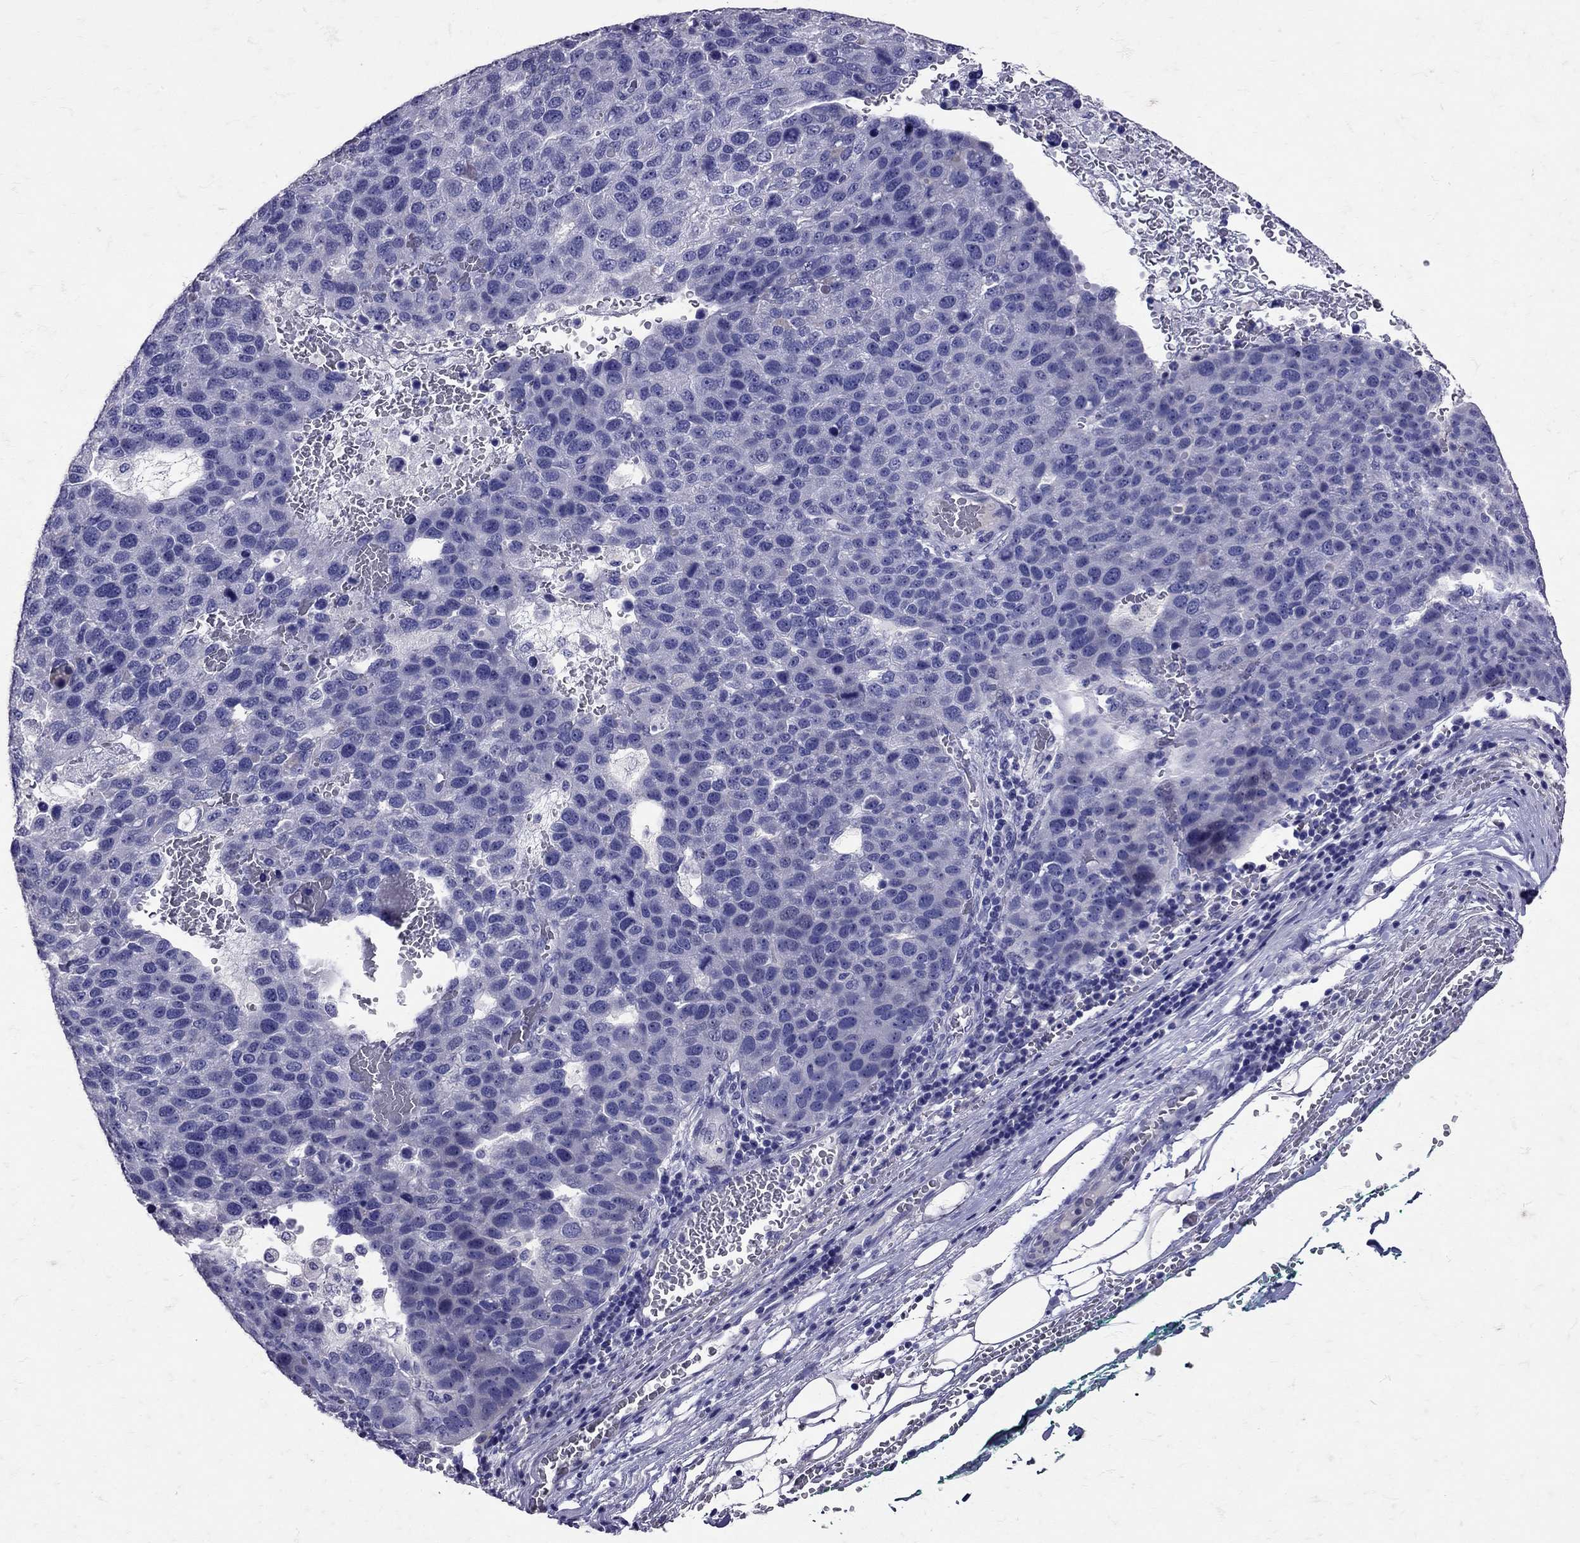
{"staining": {"intensity": "negative", "quantity": "none", "location": "none"}, "tissue": "pancreatic cancer", "cell_type": "Tumor cells", "image_type": "cancer", "snomed": [{"axis": "morphology", "description": "Adenocarcinoma, NOS"}, {"axis": "topography", "description": "Pancreas"}], "caption": "This is an IHC image of human adenocarcinoma (pancreatic). There is no staining in tumor cells.", "gene": "SST", "patient": {"sex": "female", "age": 61}}